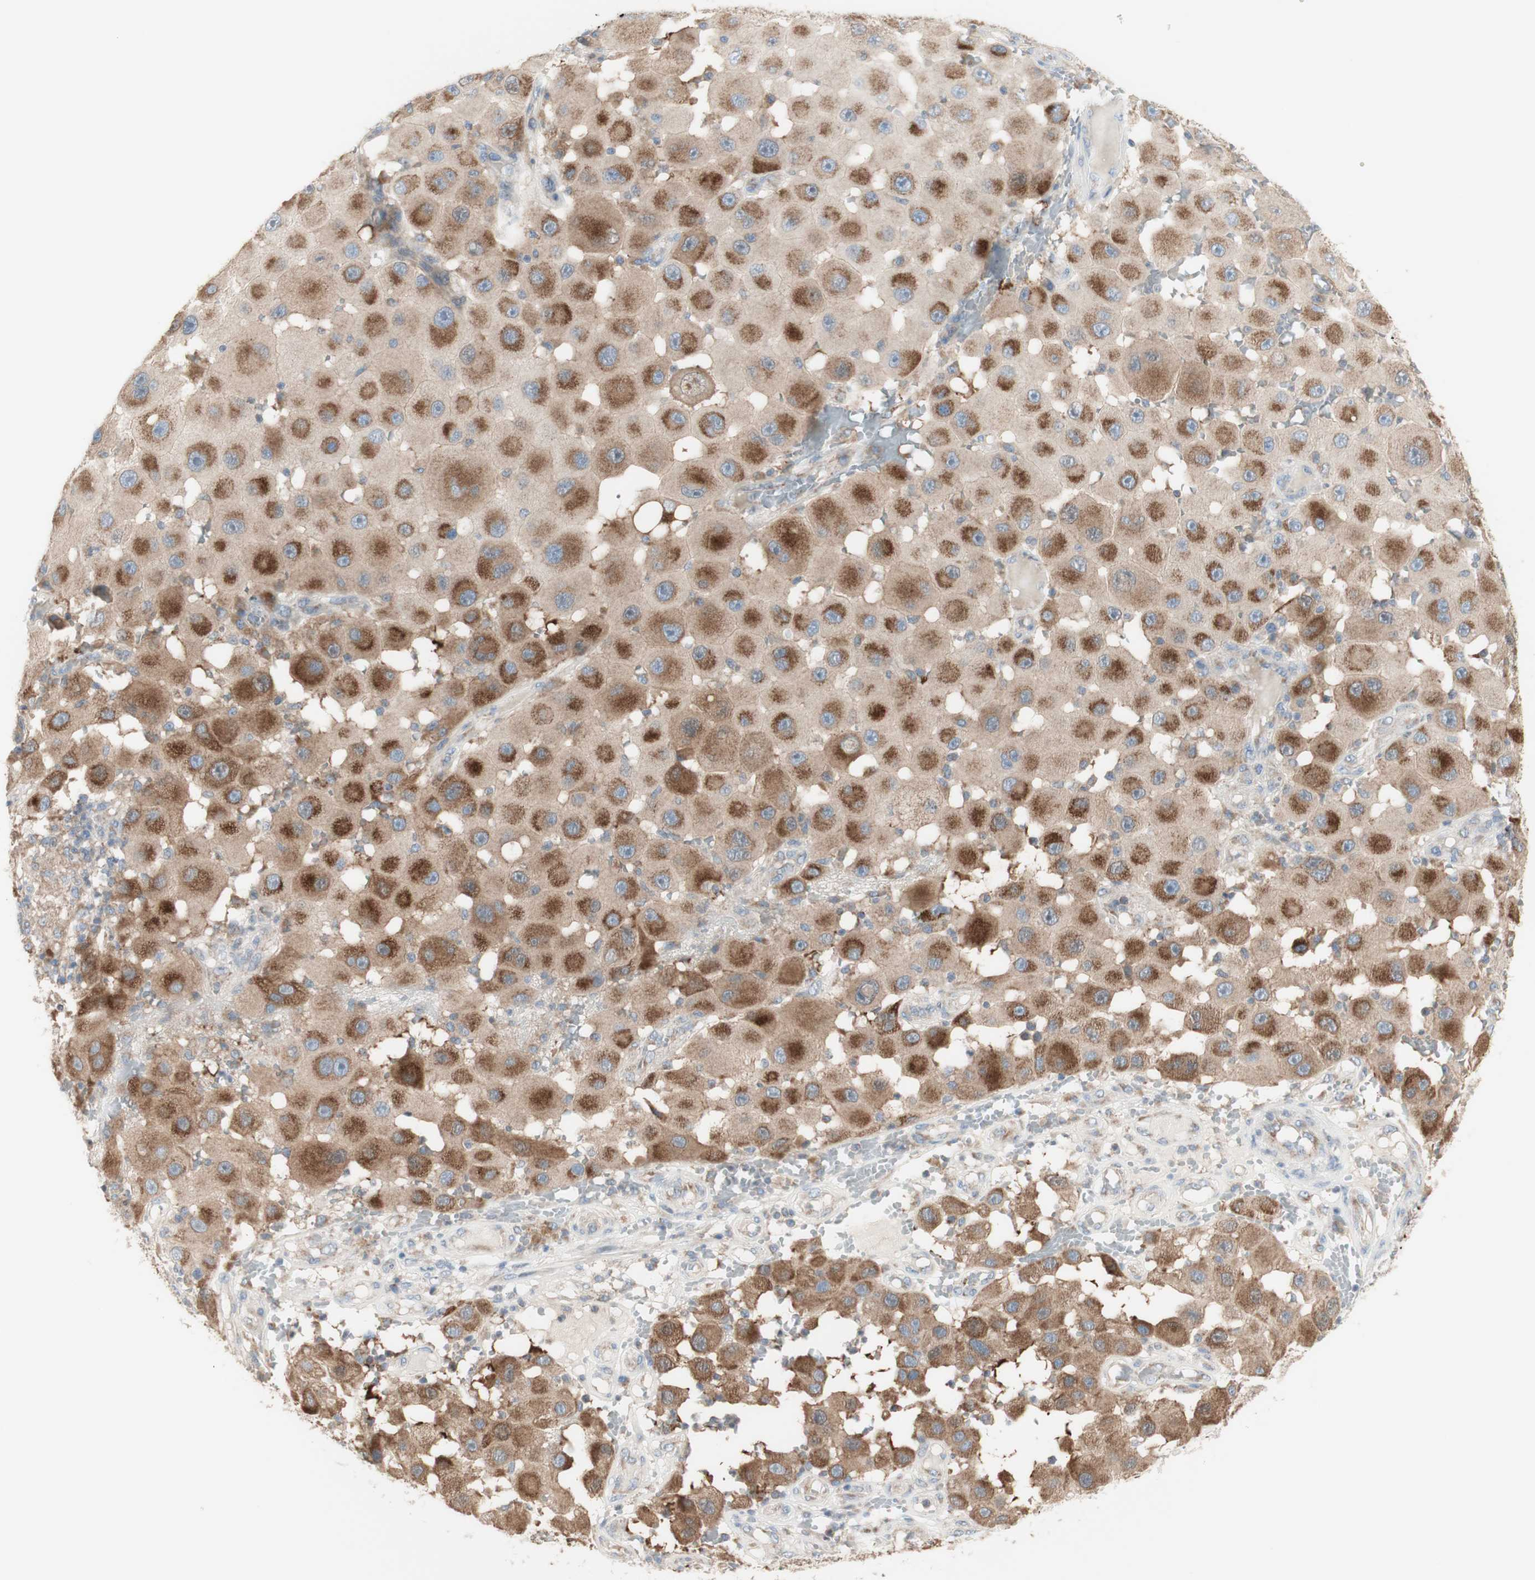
{"staining": {"intensity": "moderate", "quantity": "25%-75%", "location": "cytoplasmic/membranous"}, "tissue": "melanoma", "cell_type": "Tumor cells", "image_type": "cancer", "snomed": [{"axis": "morphology", "description": "Malignant melanoma, NOS"}, {"axis": "topography", "description": "Skin"}], "caption": "This photomicrograph exhibits malignant melanoma stained with immunohistochemistry to label a protein in brown. The cytoplasmic/membranous of tumor cells show moderate positivity for the protein. Nuclei are counter-stained blue.", "gene": "C3orf52", "patient": {"sex": "female", "age": 81}}